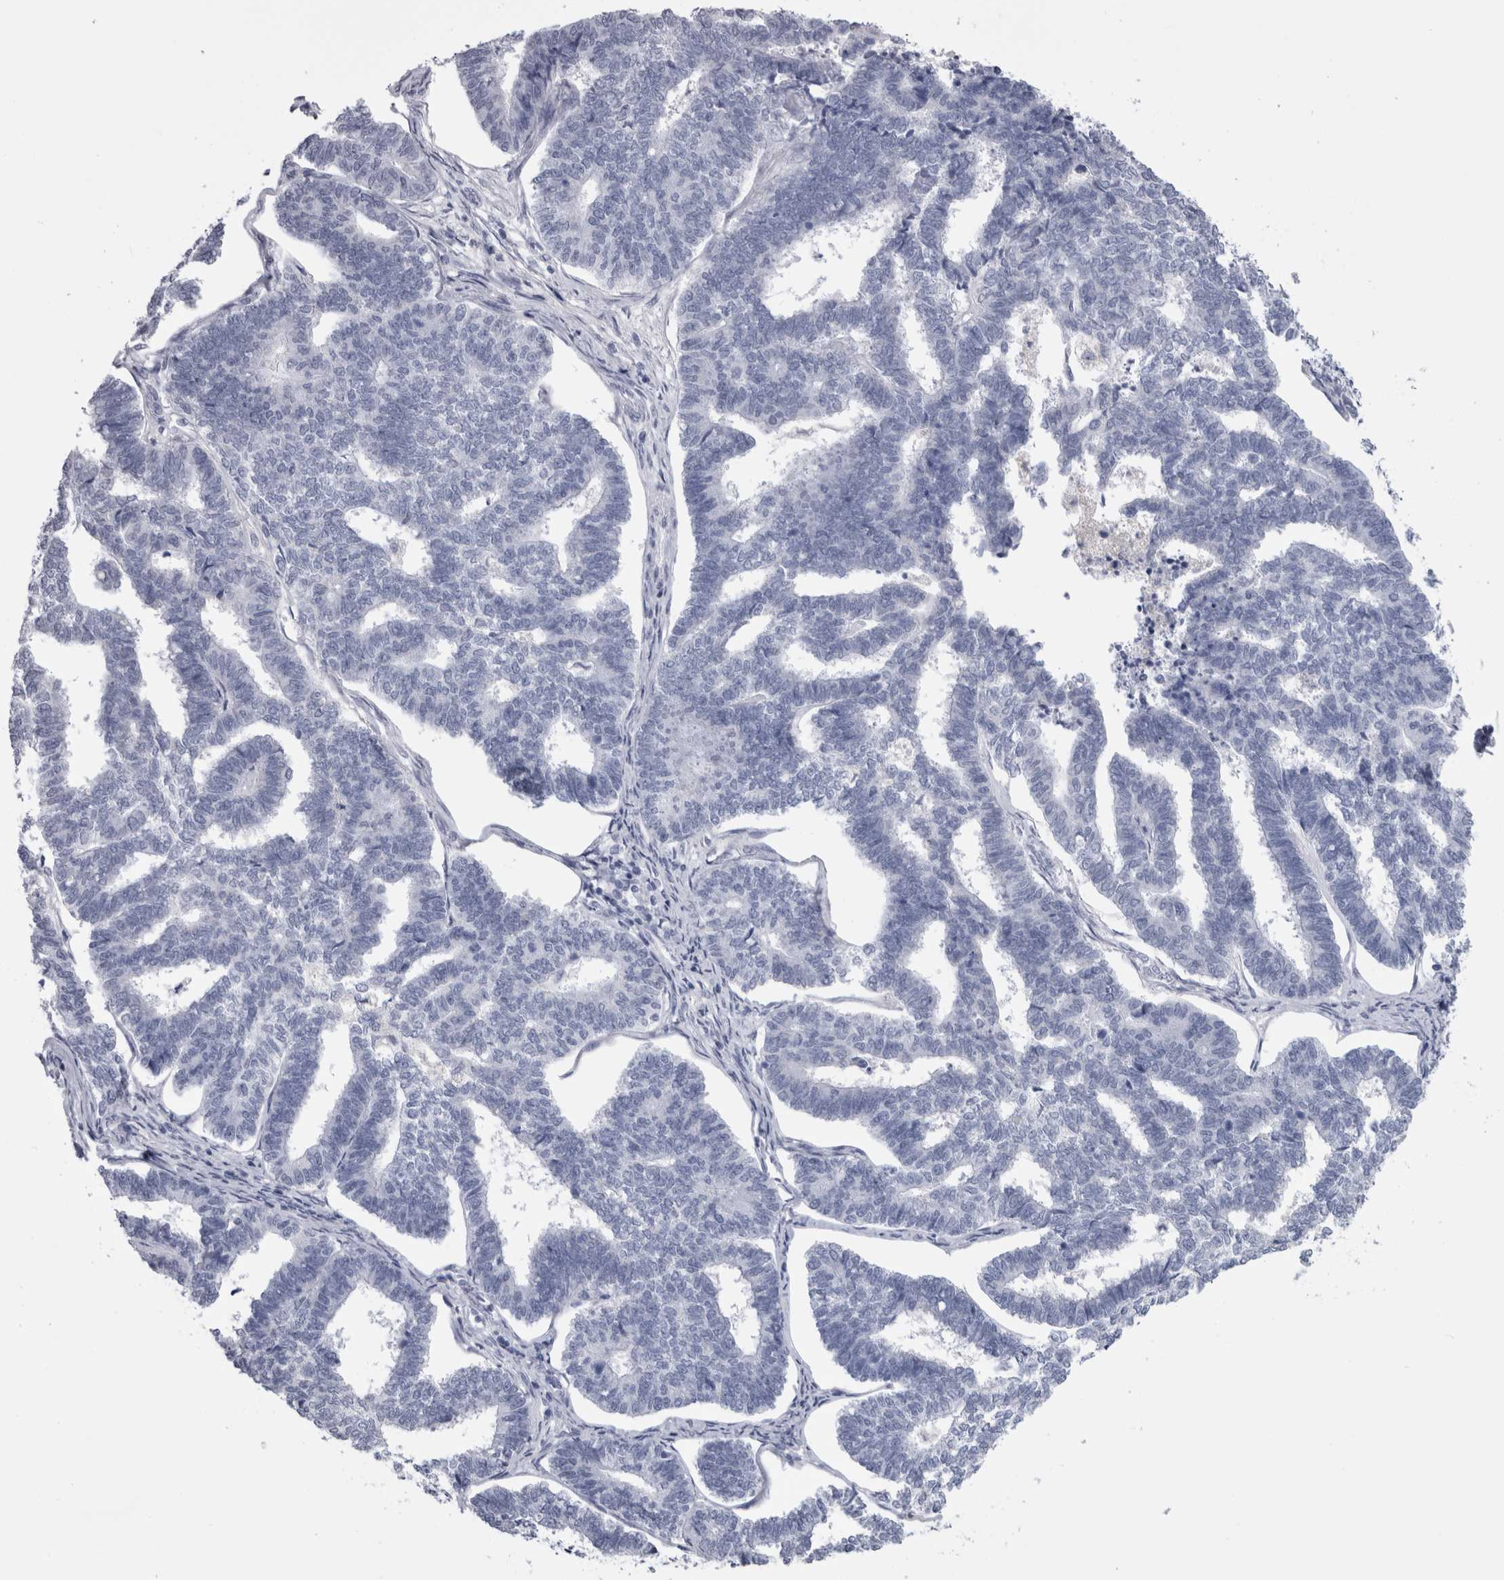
{"staining": {"intensity": "negative", "quantity": "none", "location": "none"}, "tissue": "endometrial cancer", "cell_type": "Tumor cells", "image_type": "cancer", "snomed": [{"axis": "morphology", "description": "Adenocarcinoma, NOS"}, {"axis": "topography", "description": "Endometrium"}], "caption": "Tumor cells are negative for protein expression in human endometrial cancer (adenocarcinoma).", "gene": "PAX5", "patient": {"sex": "female", "age": 70}}